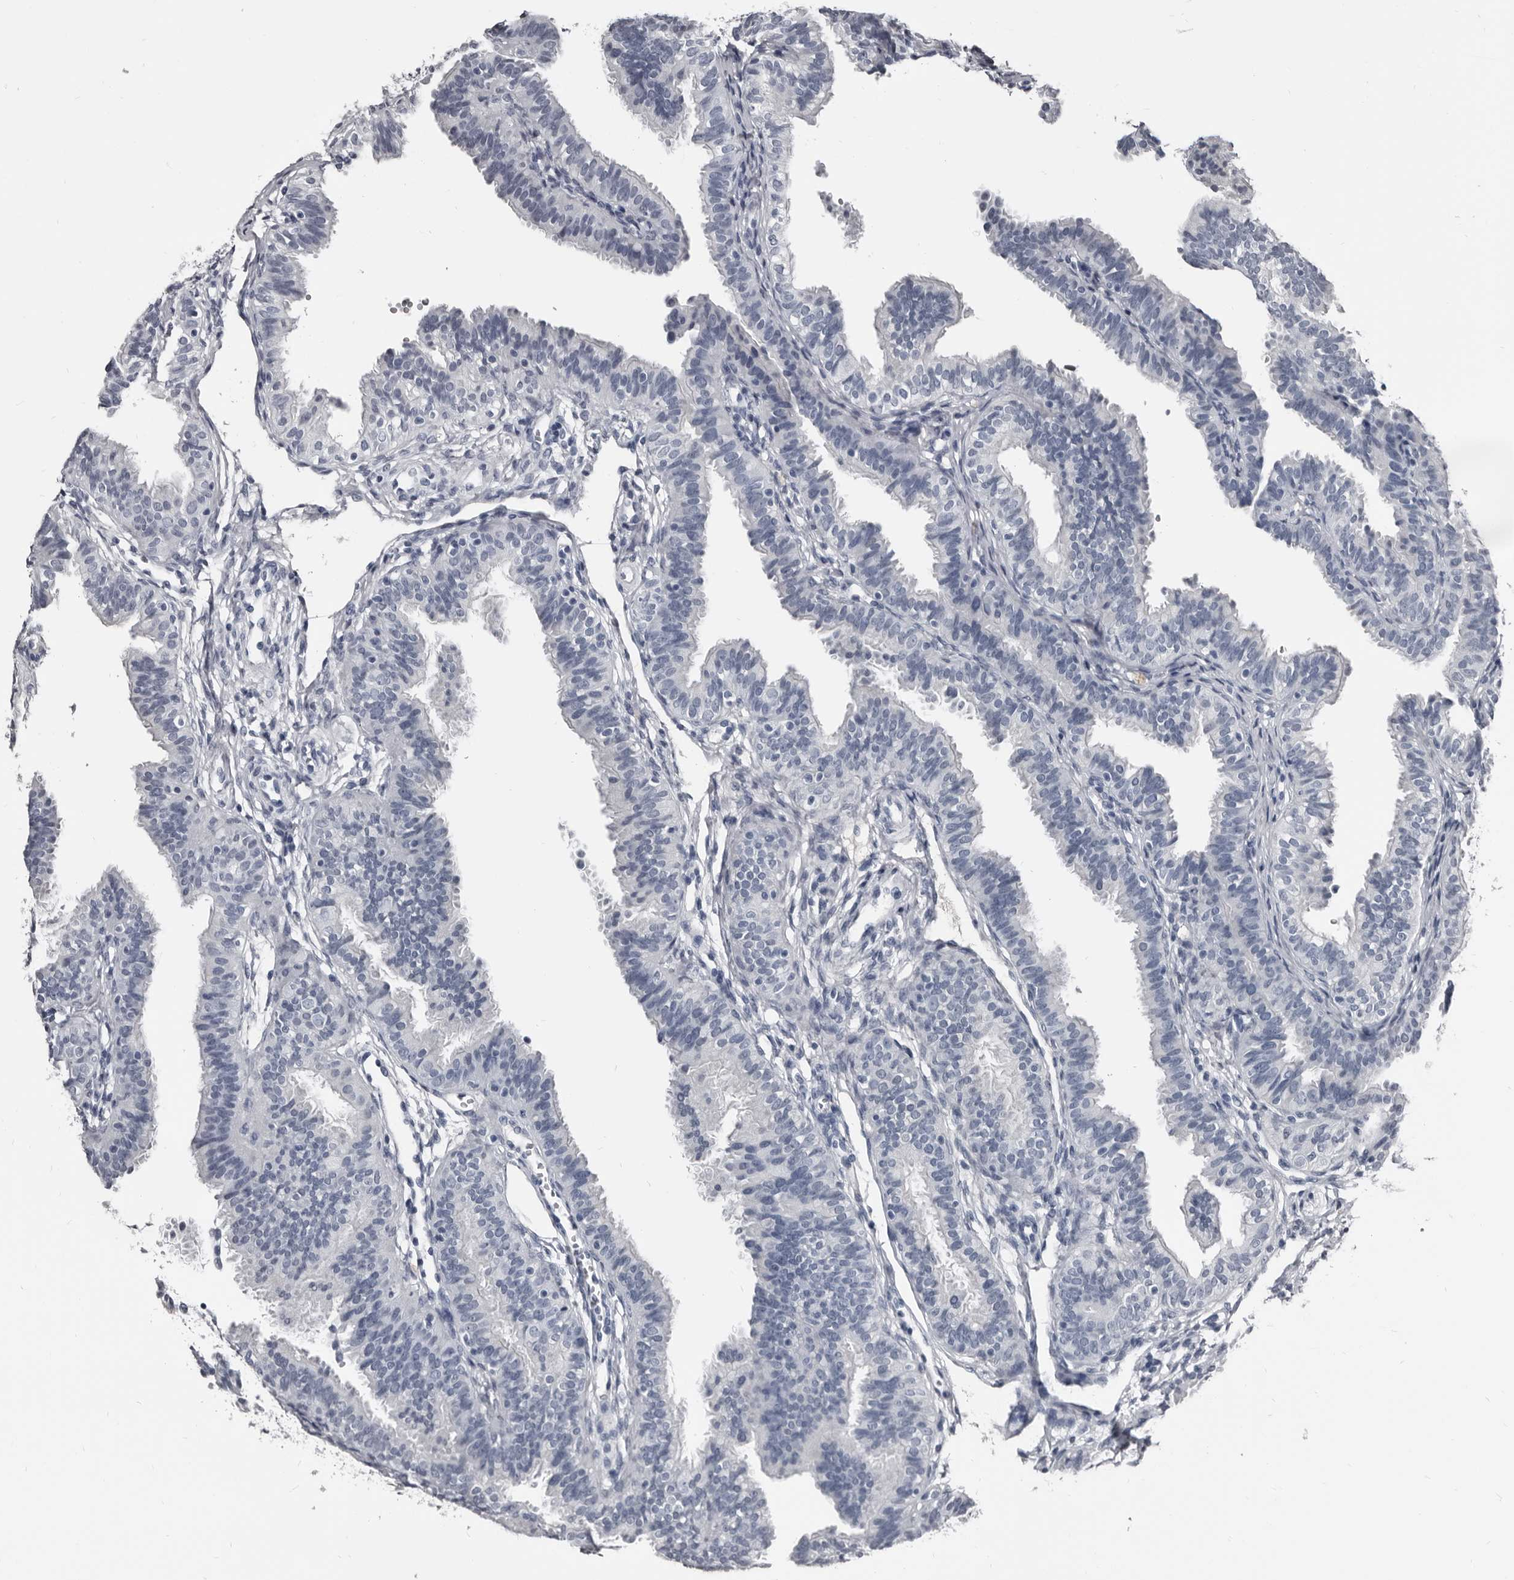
{"staining": {"intensity": "negative", "quantity": "none", "location": "none"}, "tissue": "fallopian tube", "cell_type": "Glandular cells", "image_type": "normal", "snomed": [{"axis": "morphology", "description": "Normal tissue, NOS"}, {"axis": "topography", "description": "Fallopian tube"}], "caption": "Immunohistochemistry (IHC) of normal fallopian tube shows no positivity in glandular cells. The staining was performed using DAB to visualize the protein expression in brown, while the nuclei were stained in blue with hematoxylin (Magnification: 20x).", "gene": "GREB1", "patient": {"sex": "female", "age": 35}}